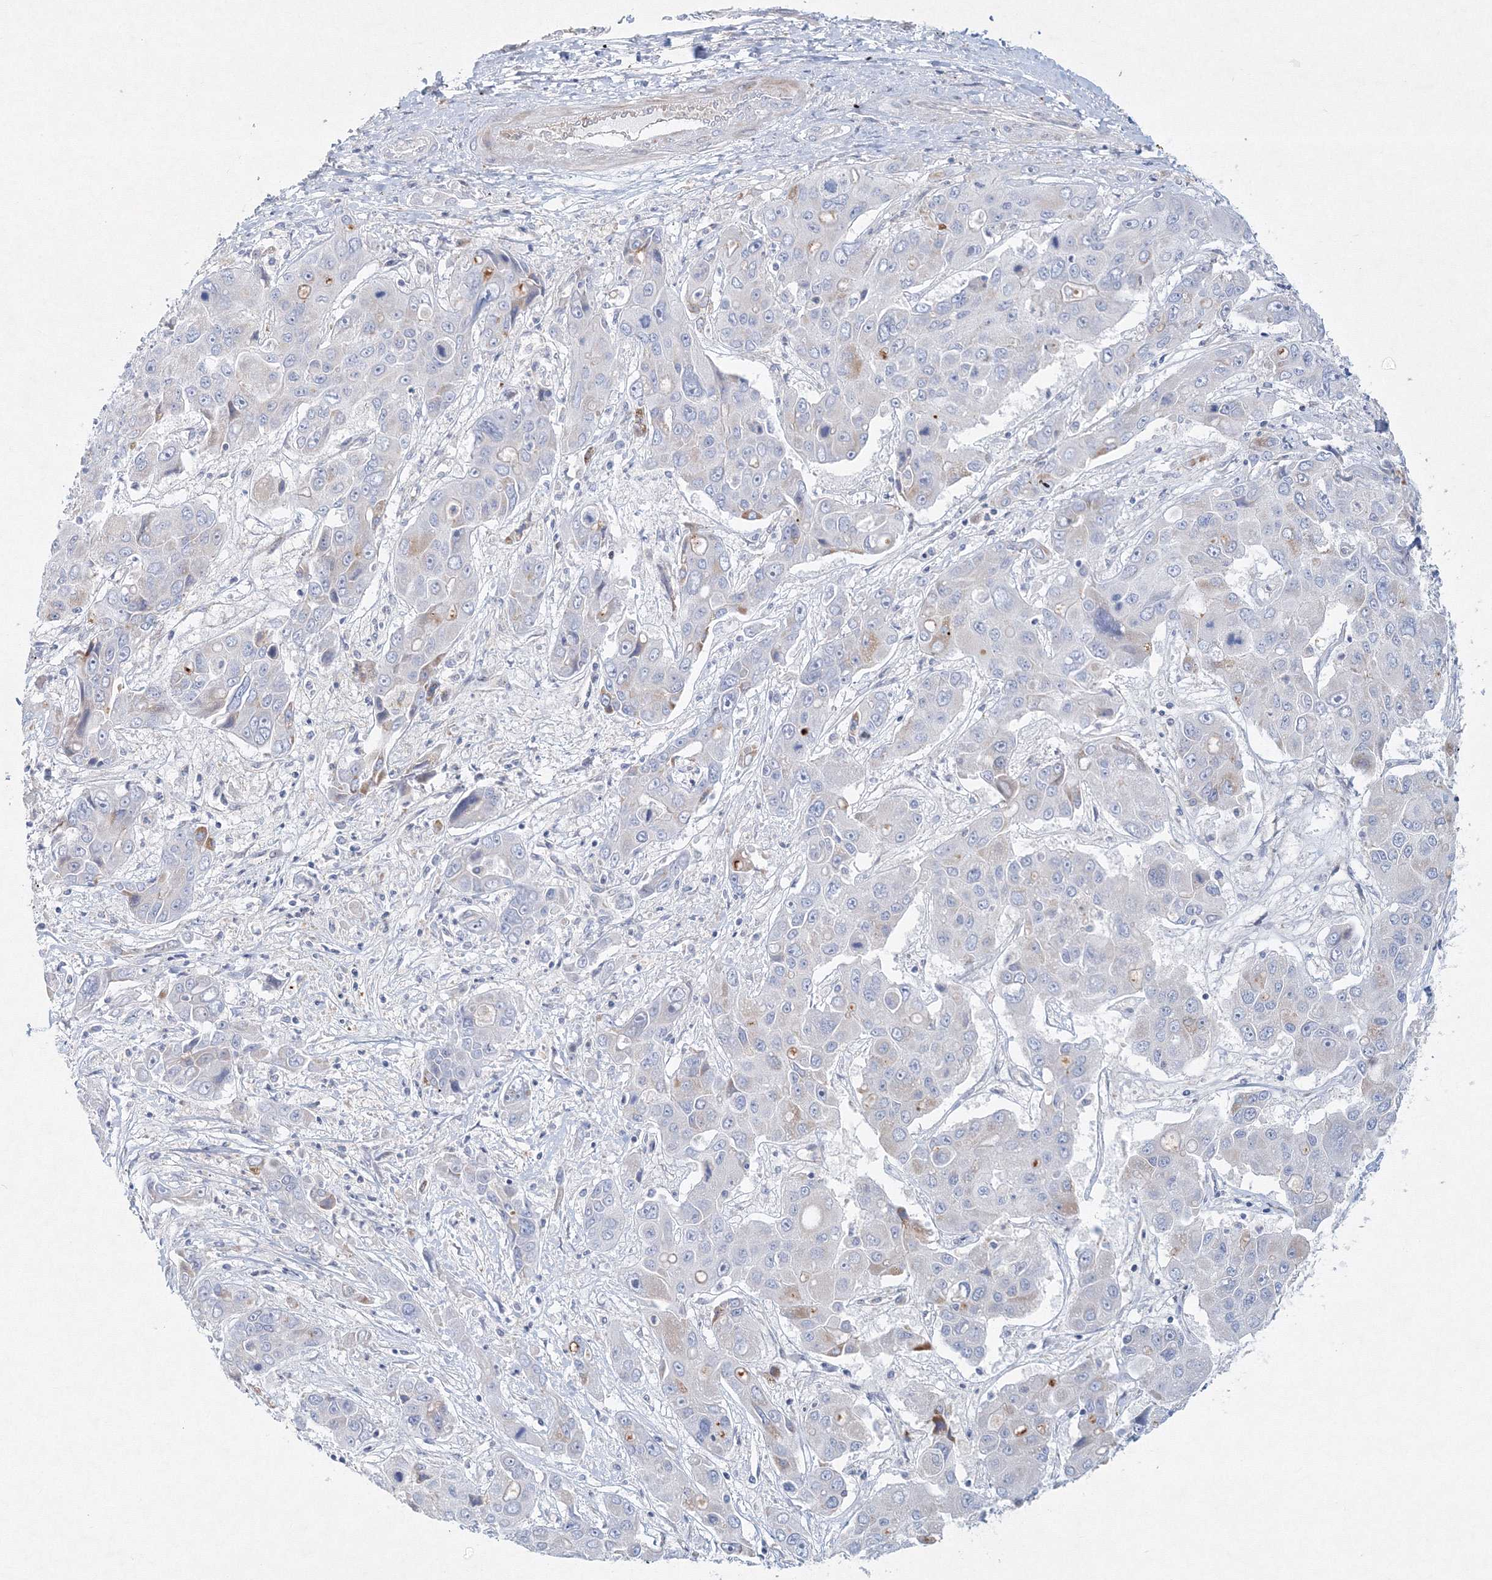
{"staining": {"intensity": "negative", "quantity": "none", "location": "none"}, "tissue": "liver cancer", "cell_type": "Tumor cells", "image_type": "cancer", "snomed": [{"axis": "morphology", "description": "Cholangiocarcinoma"}, {"axis": "topography", "description": "Liver"}], "caption": "The immunohistochemistry (IHC) micrograph has no significant expression in tumor cells of liver cancer tissue.", "gene": "DNAH1", "patient": {"sex": "male", "age": 67}}